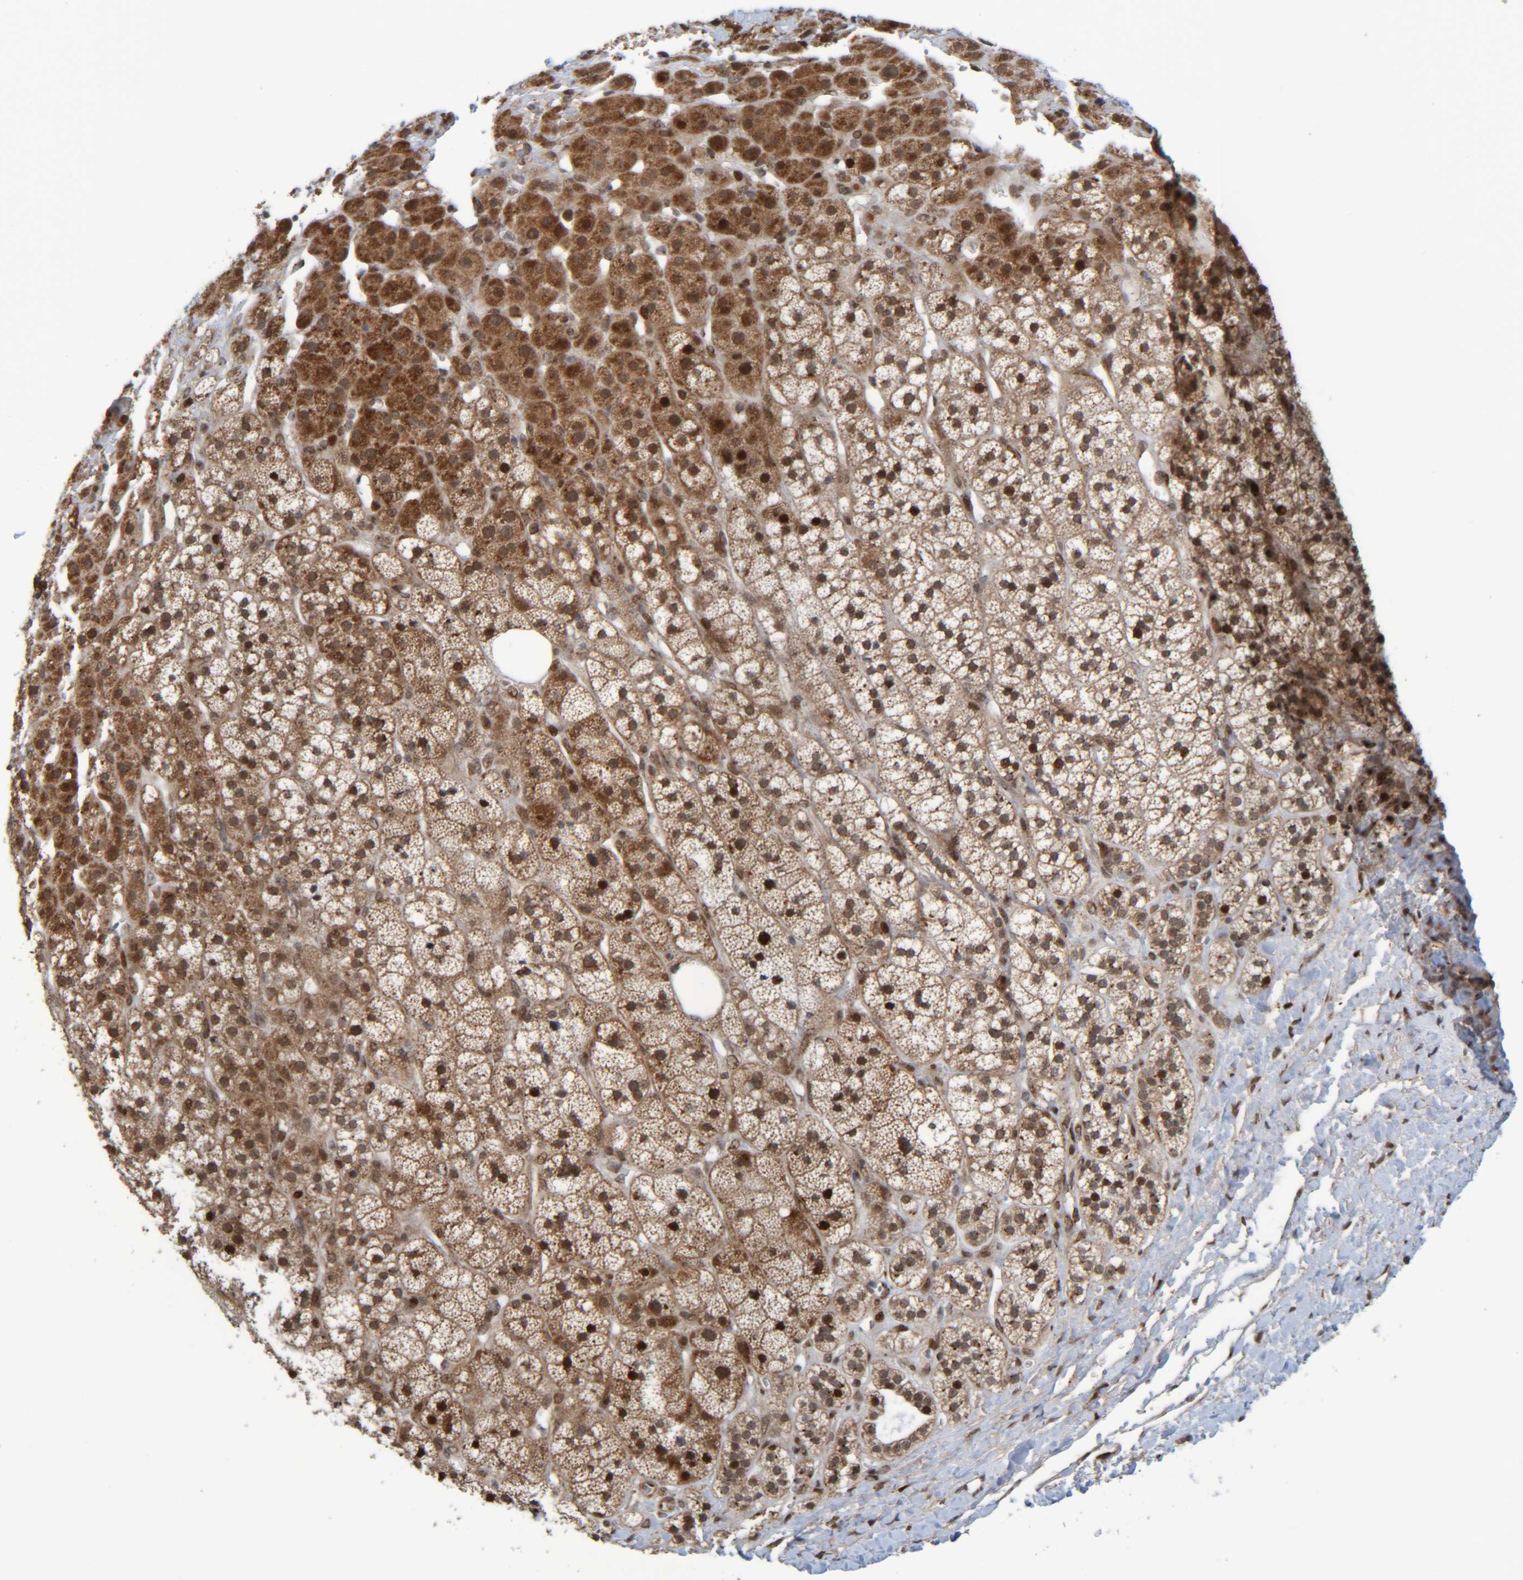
{"staining": {"intensity": "strong", "quantity": "25%-75%", "location": "cytoplasmic/membranous,nuclear"}, "tissue": "adrenal gland", "cell_type": "Glandular cells", "image_type": "normal", "snomed": [{"axis": "morphology", "description": "Normal tissue, NOS"}, {"axis": "topography", "description": "Adrenal gland"}], "caption": "Immunohistochemical staining of unremarkable human adrenal gland exhibits strong cytoplasmic/membranous,nuclear protein expression in approximately 25%-75% of glandular cells.", "gene": "CCDC57", "patient": {"sex": "male", "age": 56}}